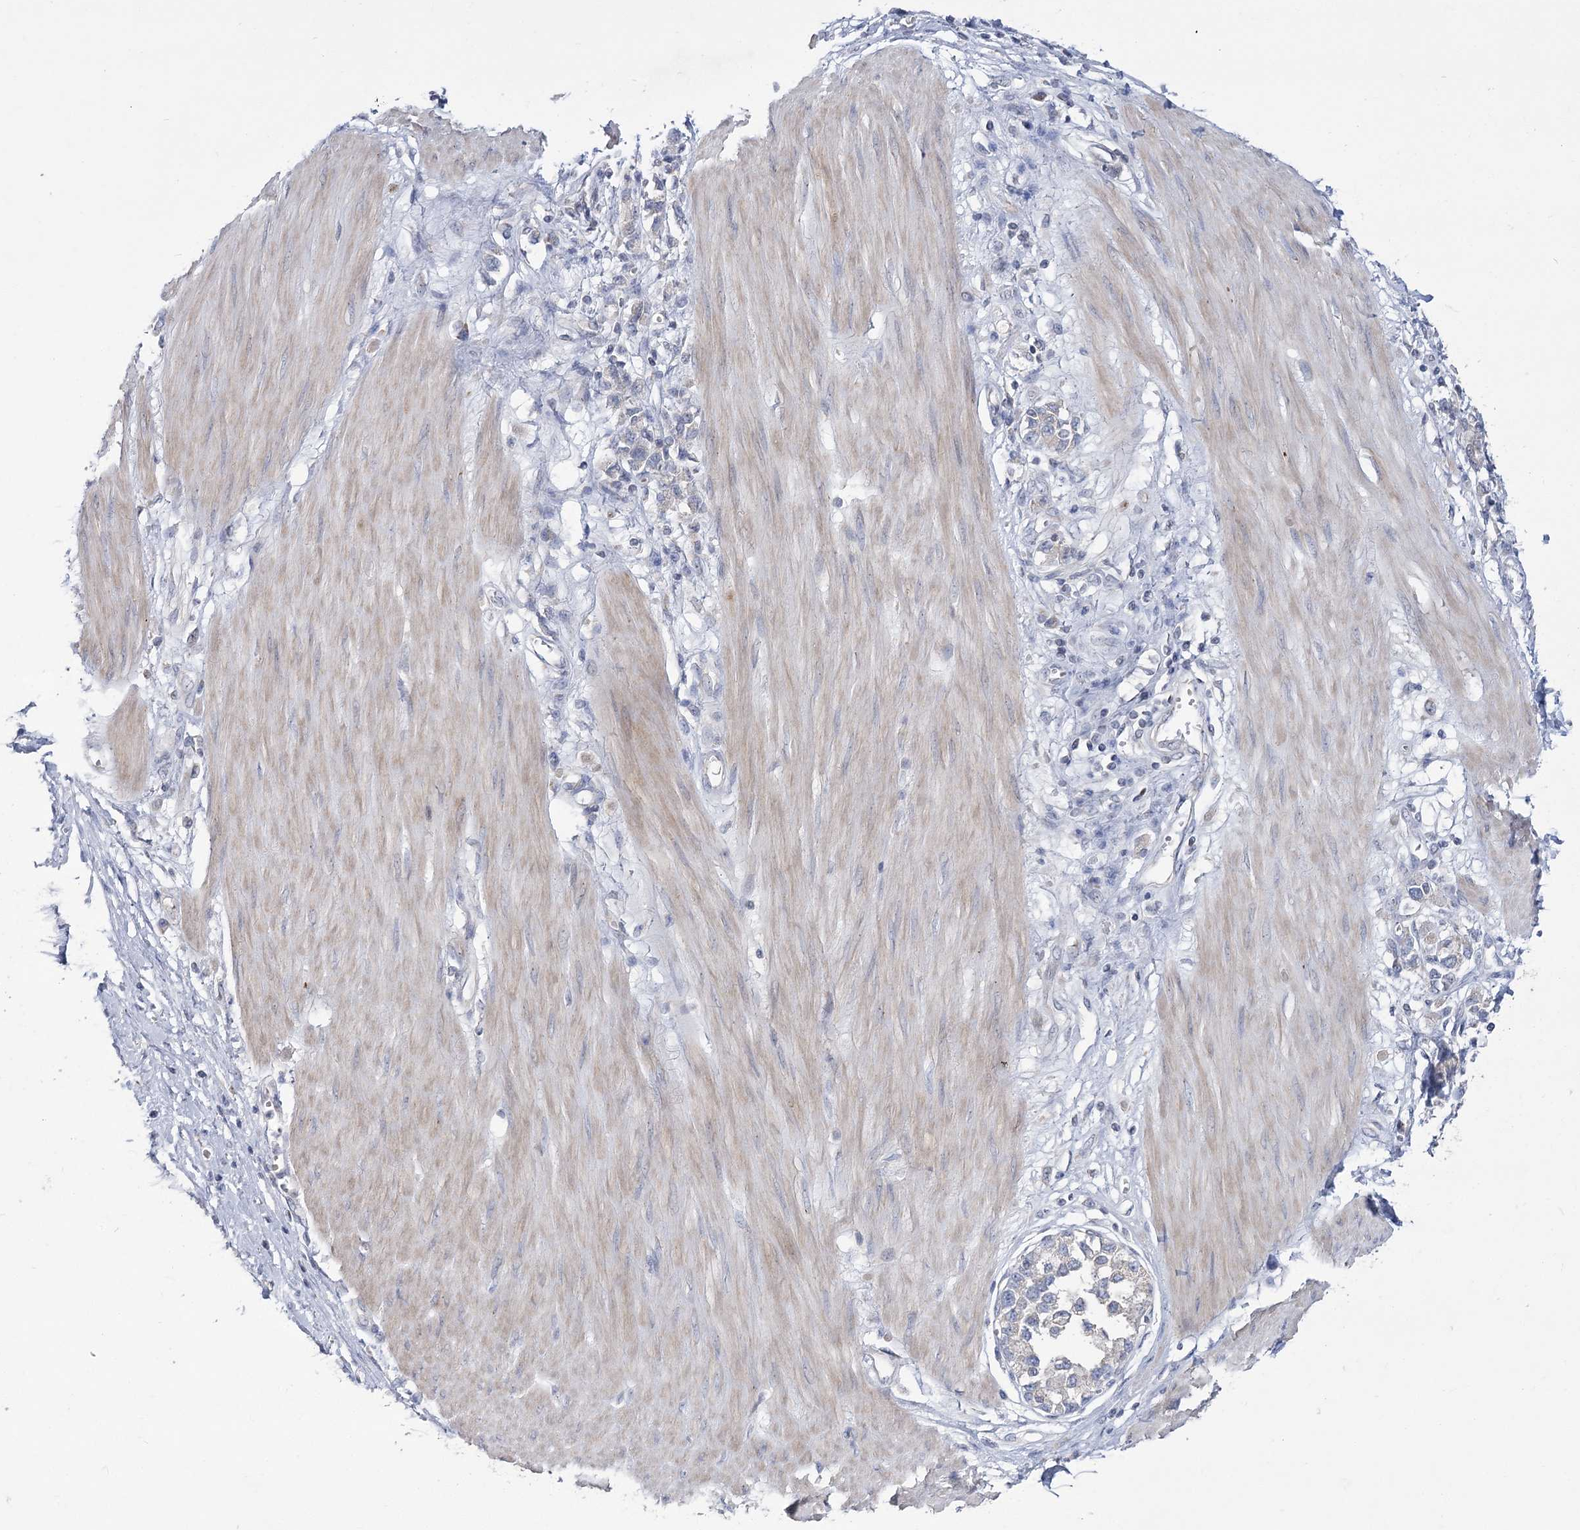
{"staining": {"intensity": "negative", "quantity": "none", "location": "none"}, "tissue": "stomach cancer", "cell_type": "Tumor cells", "image_type": "cancer", "snomed": [{"axis": "morphology", "description": "Adenocarcinoma, NOS"}, {"axis": "topography", "description": "Stomach"}], "caption": "Photomicrograph shows no protein staining in tumor cells of stomach cancer (adenocarcinoma) tissue.", "gene": "PDHB", "patient": {"sex": "female", "age": 76}}